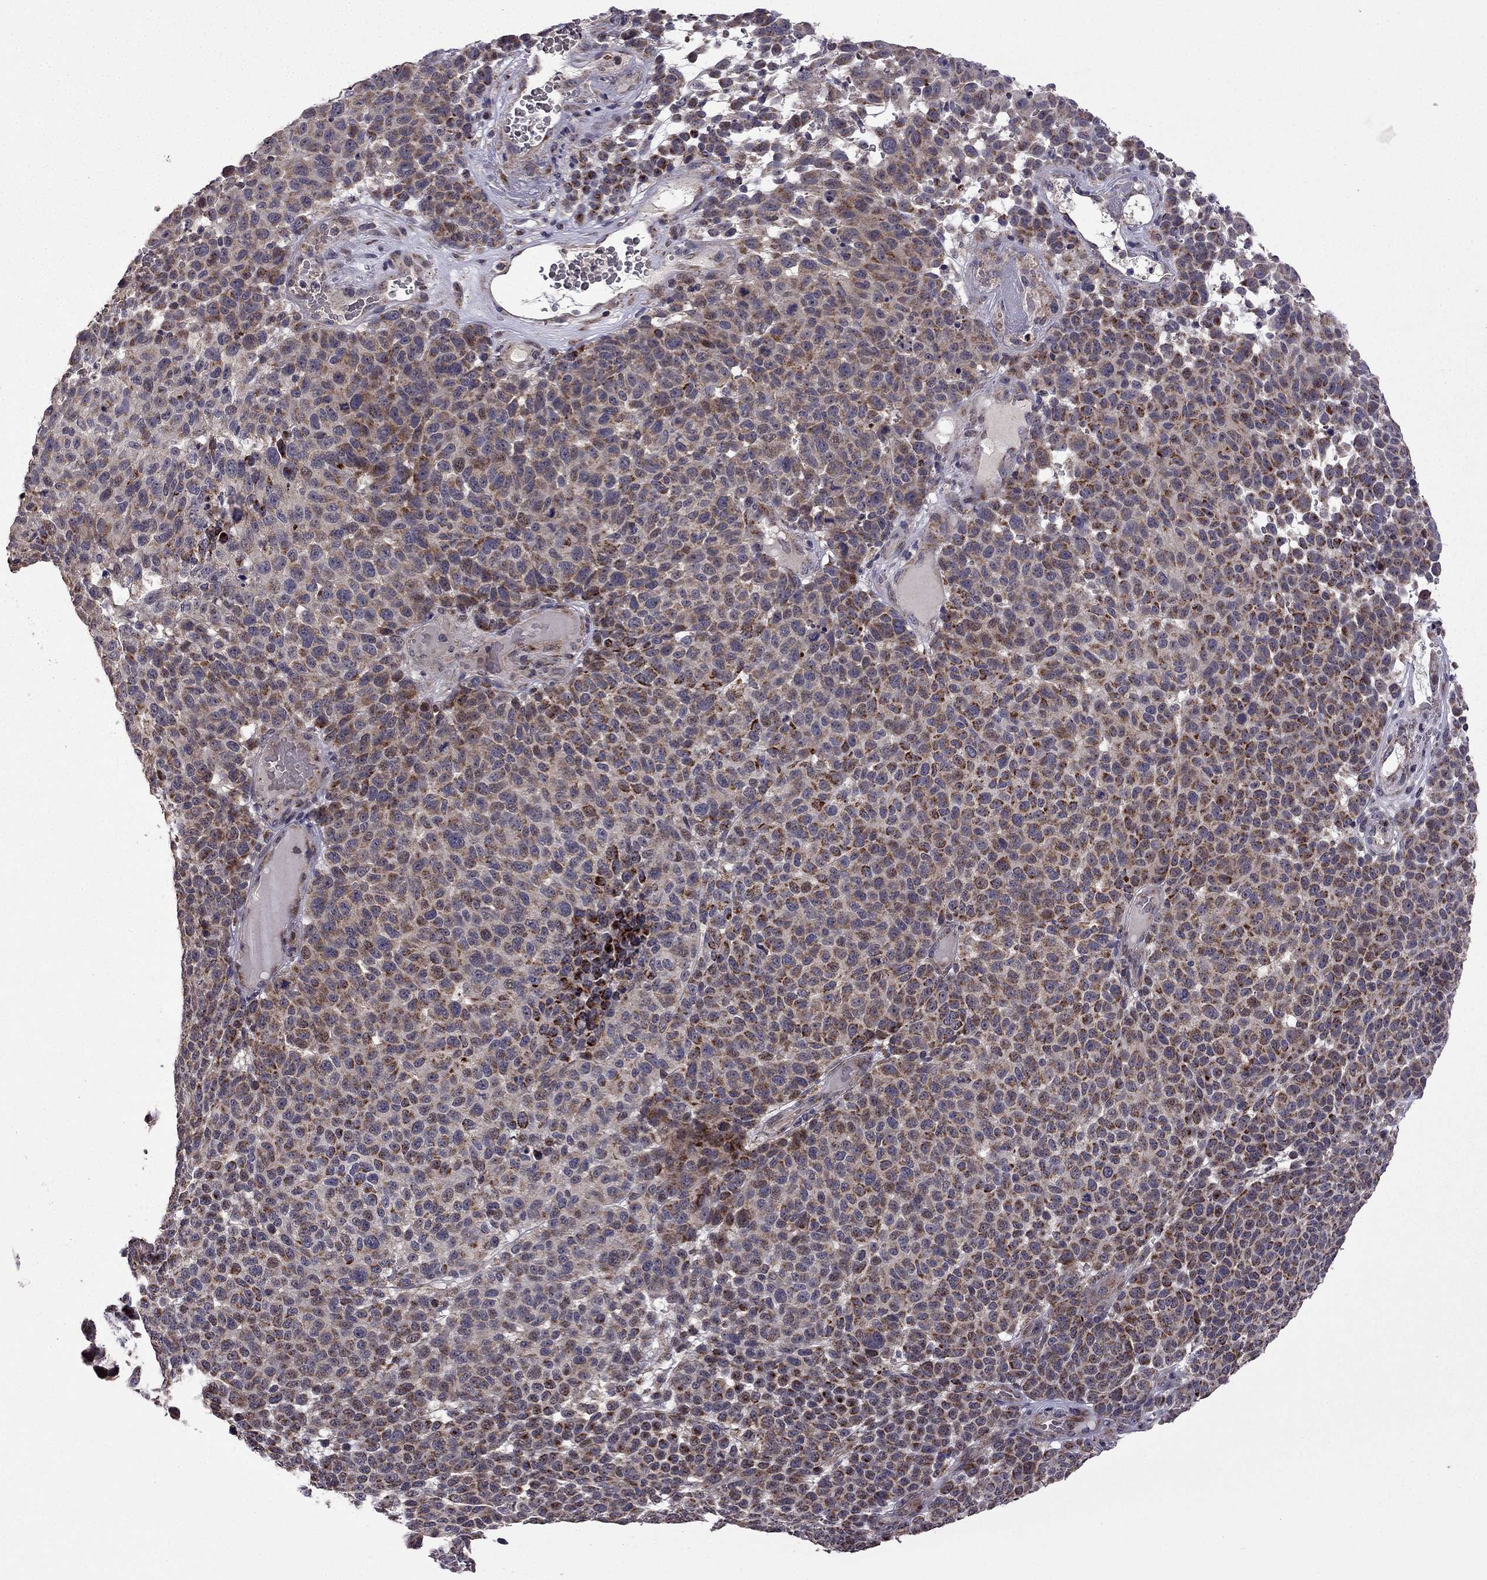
{"staining": {"intensity": "moderate", "quantity": "25%-75%", "location": "cytoplasmic/membranous"}, "tissue": "melanoma", "cell_type": "Tumor cells", "image_type": "cancer", "snomed": [{"axis": "morphology", "description": "Malignant melanoma, NOS"}, {"axis": "topography", "description": "Skin"}], "caption": "There is medium levels of moderate cytoplasmic/membranous staining in tumor cells of malignant melanoma, as demonstrated by immunohistochemical staining (brown color).", "gene": "TAB2", "patient": {"sex": "male", "age": 59}}